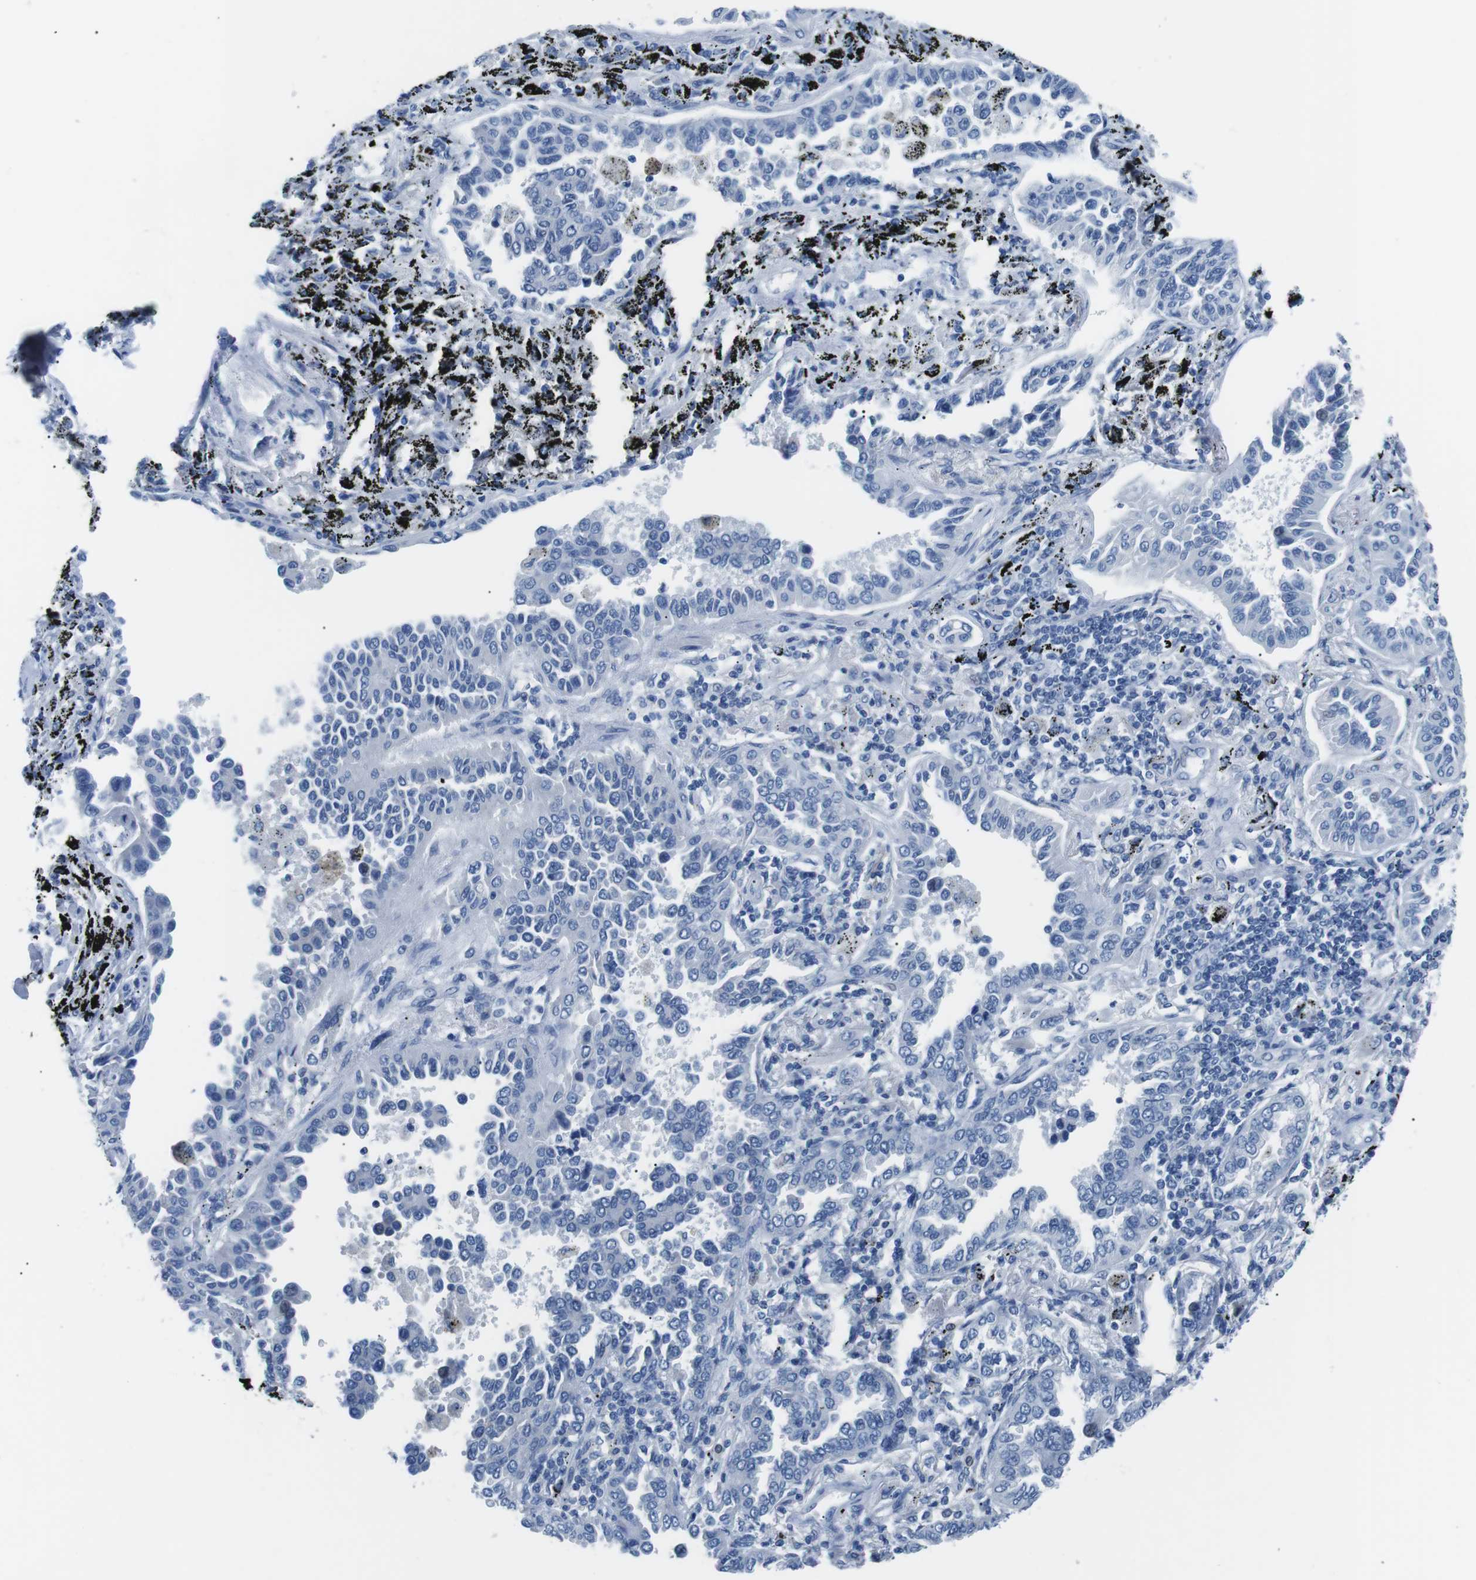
{"staining": {"intensity": "negative", "quantity": "none", "location": "none"}, "tissue": "lung cancer", "cell_type": "Tumor cells", "image_type": "cancer", "snomed": [{"axis": "morphology", "description": "Normal tissue, NOS"}, {"axis": "morphology", "description": "Adenocarcinoma, NOS"}, {"axis": "topography", "description": "Lung"}], "caption": "DAB immunohistochemical staining of human adenocarcinoma (lung) reveals no significant positivity in tumor cells.", "gene": "MUC2", "patient": {"sex": "male", "age": 59}}